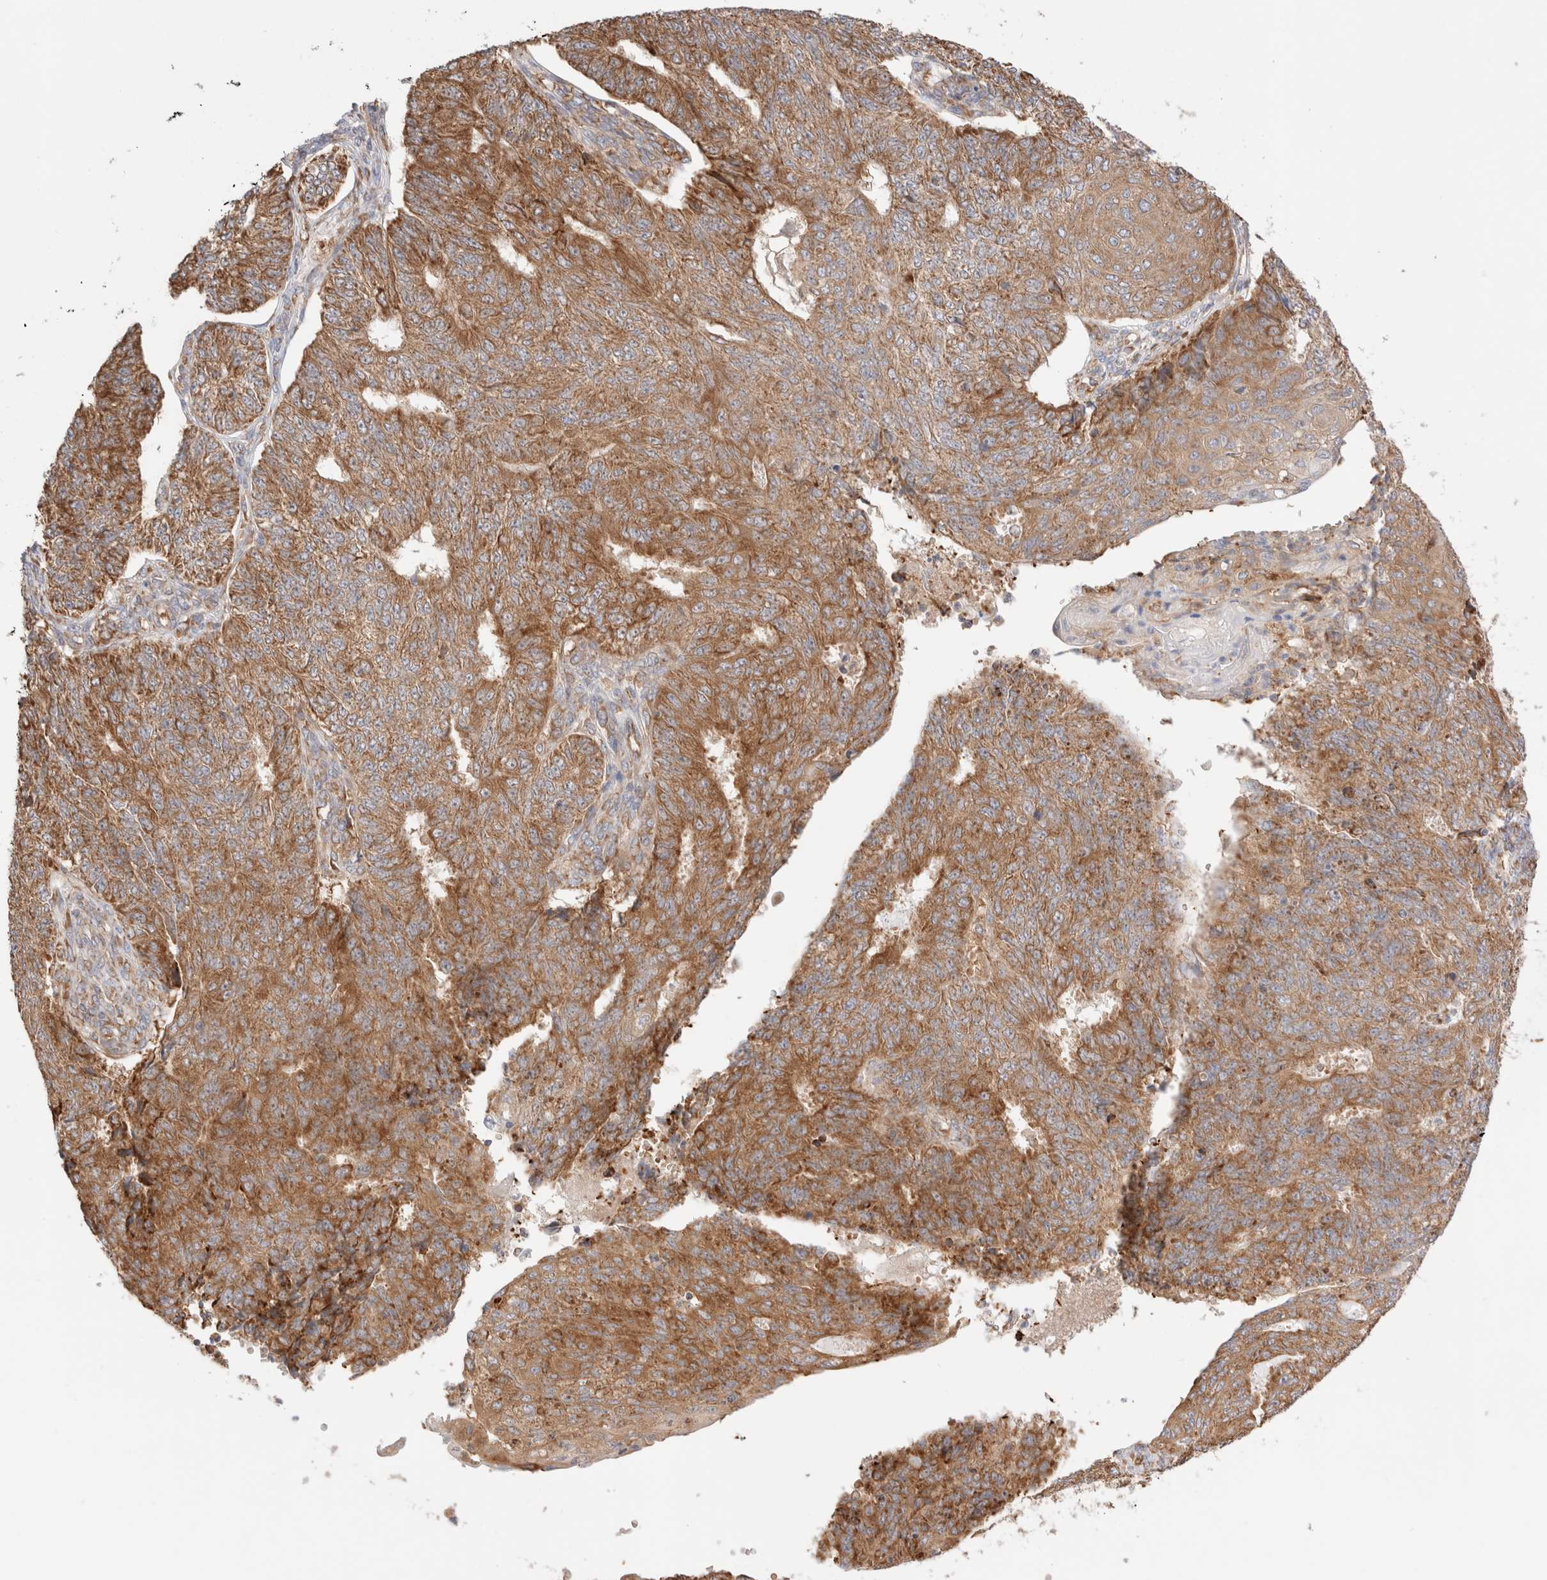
{"staining": {"intensity": "moderate", "quantity": ">75%", "location": "cytoplasmic/membranous"}, "tissue": "endometrial cancer", "cell_type": "Tumor cells", "image_type": "cancer", "snomed": [{"axis": "morphology", "description": "Adenocarcinoma, NOS"}, {"axis": "topography", "description": "Endometrium"}], "caption": "There is medium levels of moderate cytoplasmic/membranous expression in tumor cells of adenocarcinoma (endometrial), as demonstrated by immunohistochemical staining (brown color).", "gene": "UTS2B", "patient": {"sex": "female", "age": 32}}